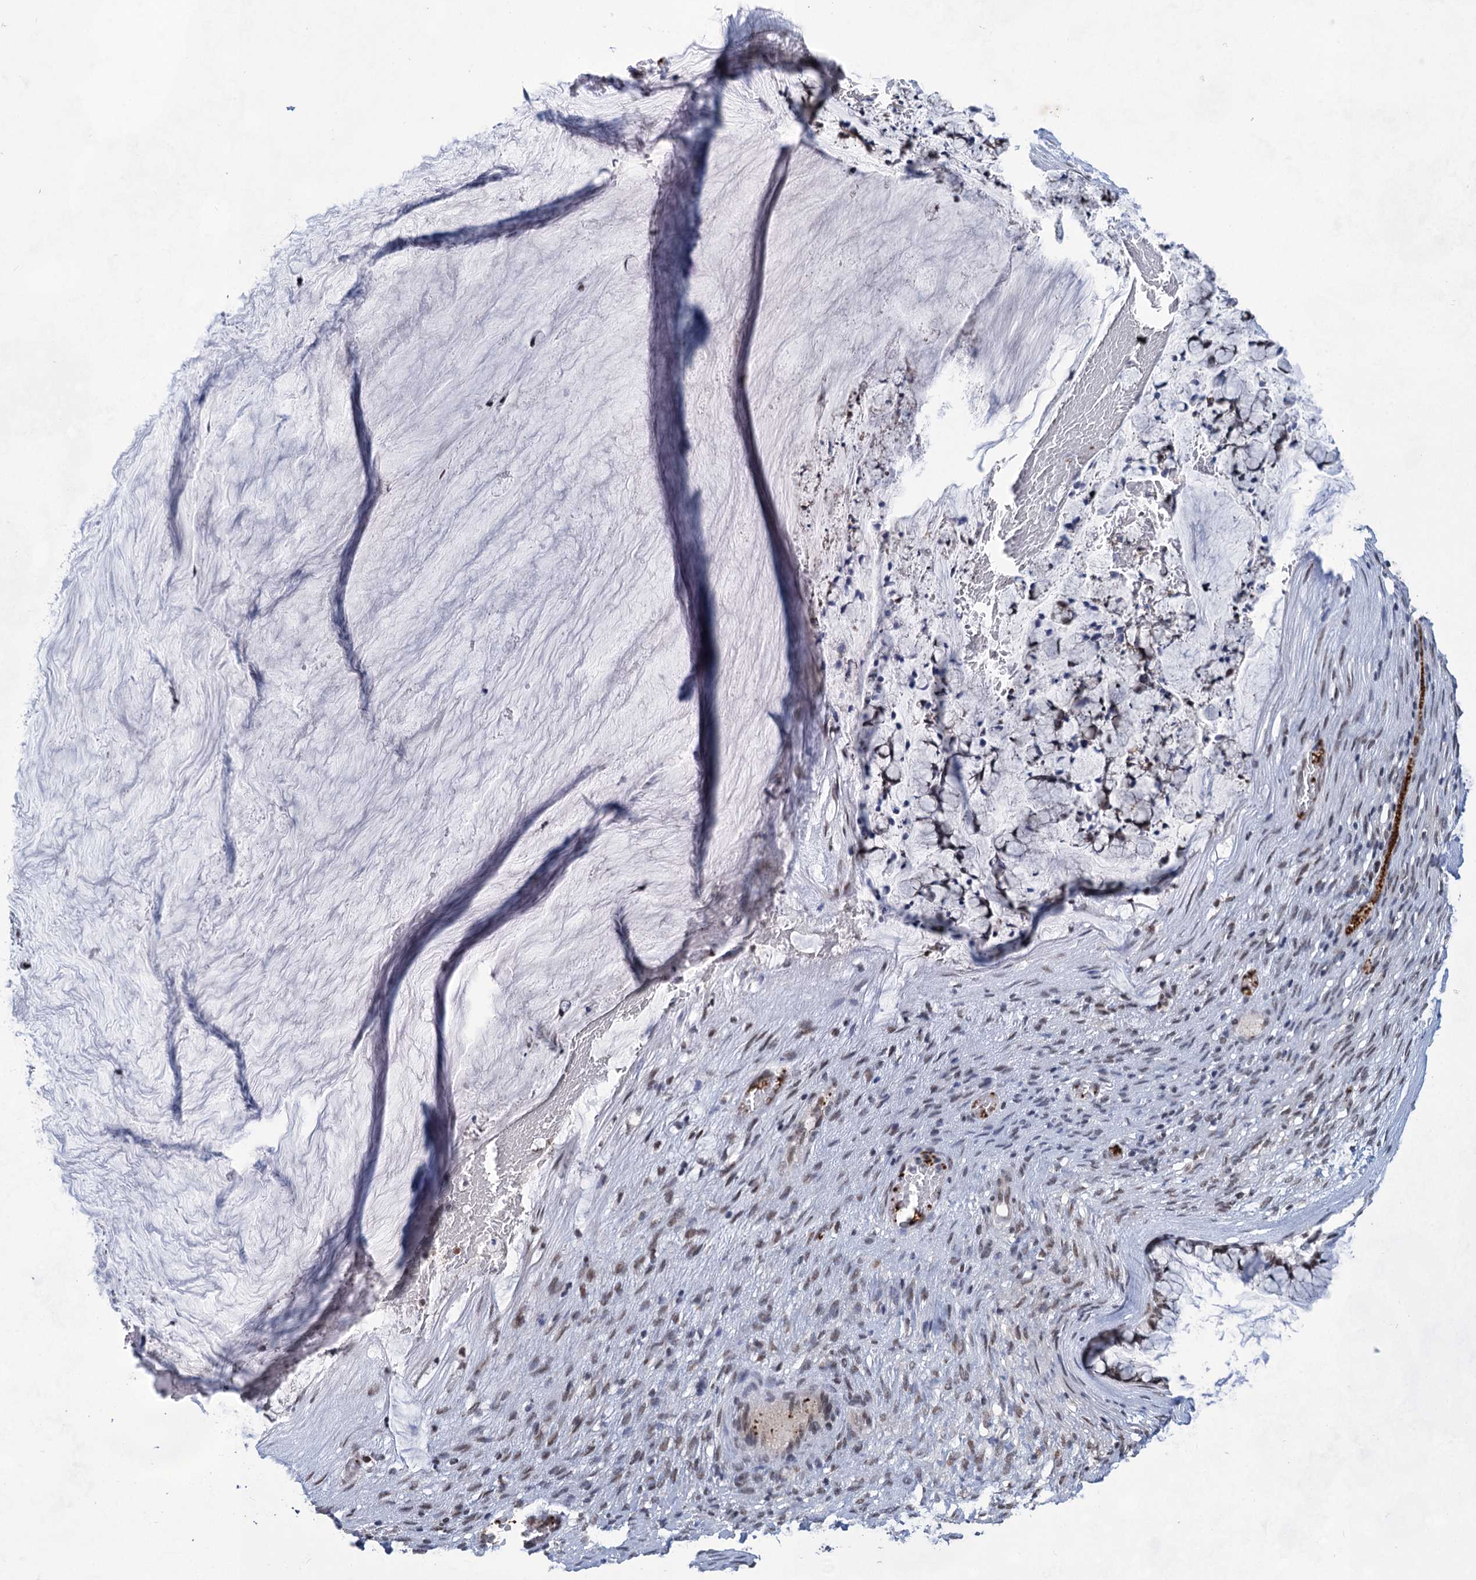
{"staining": {"intensity": "weak", "quantity": "25%-75%", "location": "nuclear"}, "tissue": "ovarian cancer", "cell_type": "Tumor cells", "image_type": "cancer", "snomed": [{"axis": "morphology", "description": "Cystadenocarcinoma, mucinous, NOS"}, {"axis": "topography", "description": "Ovary"}], "caption": "Weak nuclear positivity is appreciated in approximately 25%-75% of tumor cells in ovarian cancer.", "gene": "MON2", "patient": {"sex": "female", "age": 42}}